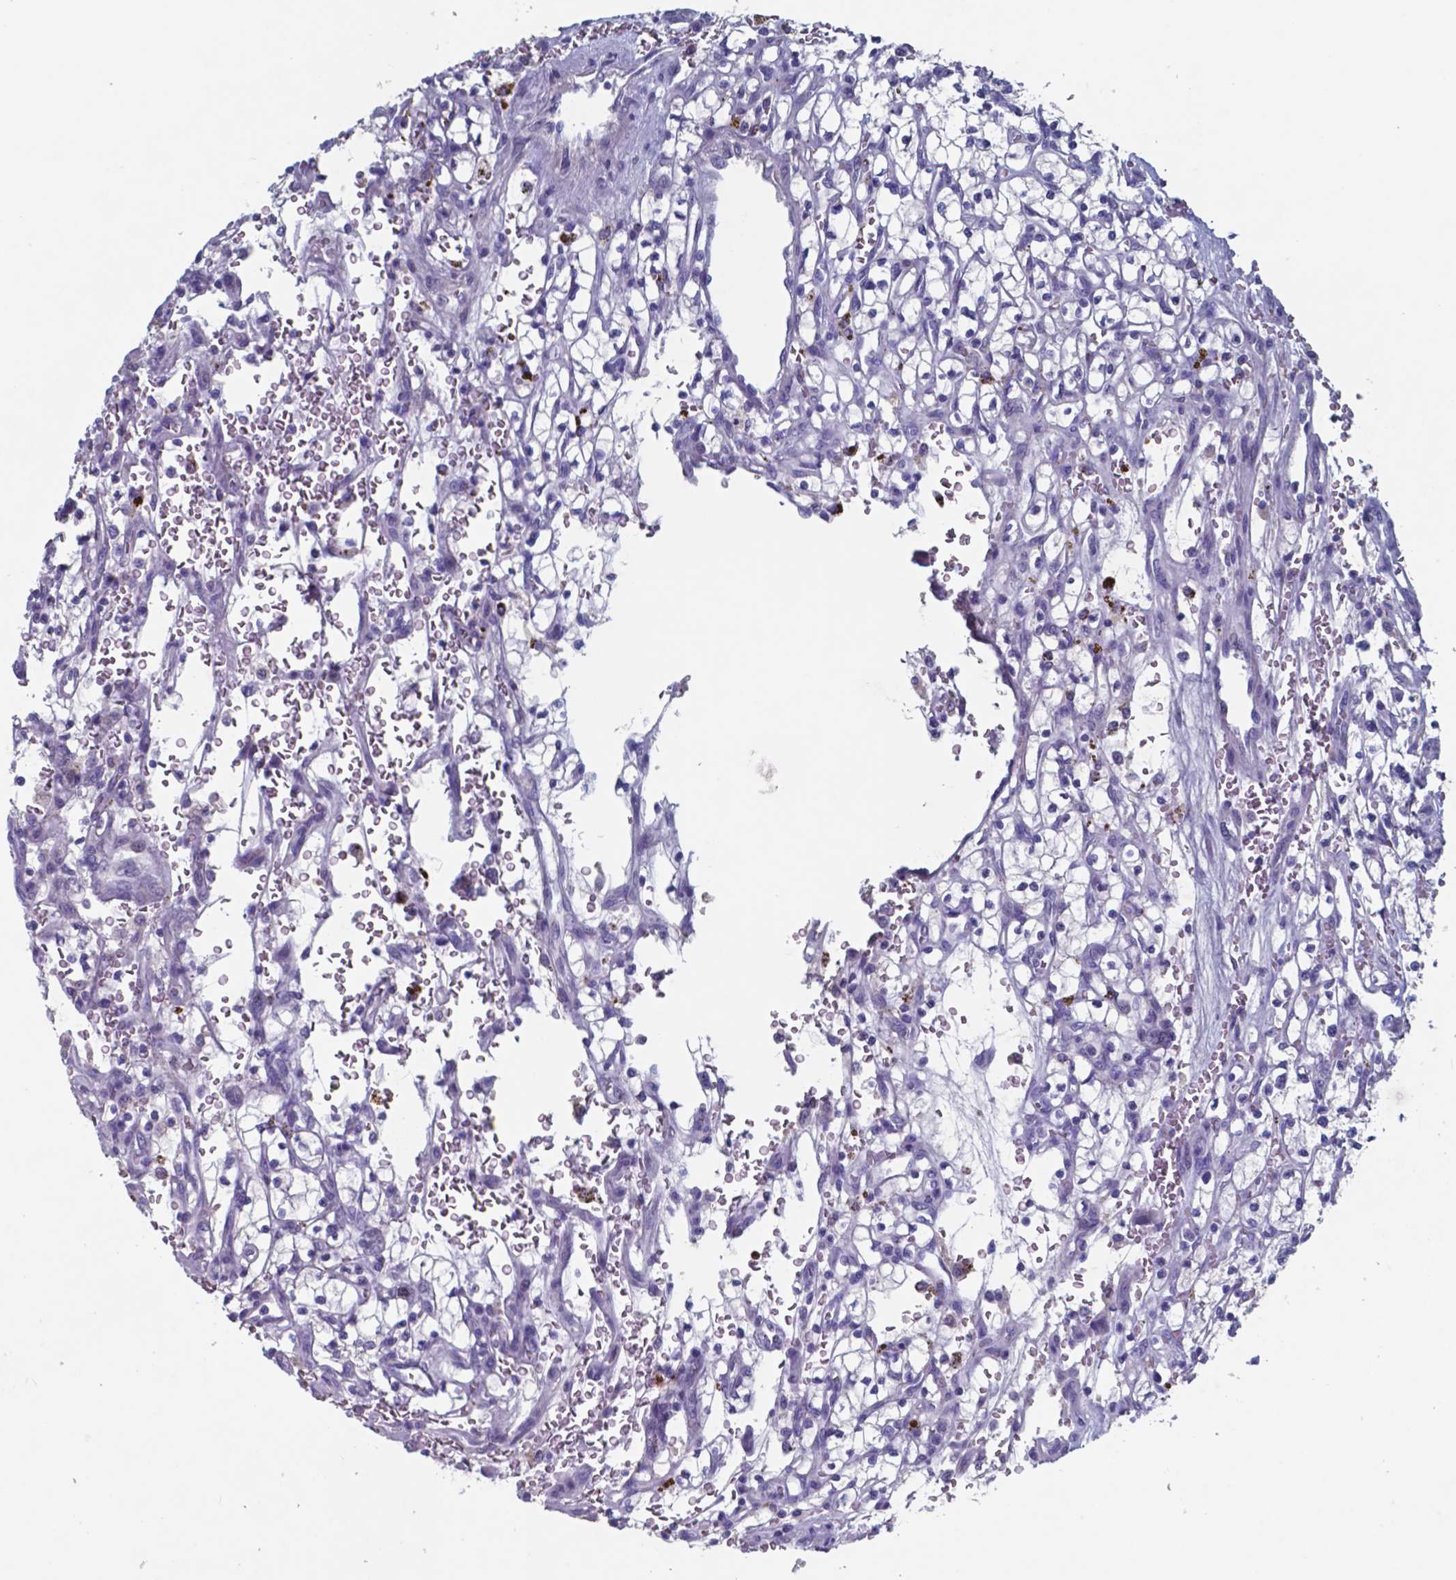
{"staining": {"intensity": "negative", "quantity": "none", "location": "none"}, "tissue": "renal cancer", "cell_type": "Tumor cells", "image_type": "cancer", "snomed": [{"axis": "morphology", "description": "Adenocarcinoma, NOS"}, {"axis": "topography", "description": "Kidney"}], "caption": "This is a photomicrograph of IHC staining of renal cancer (adenocarcinoma), which shows no positivity in tumor cells. Nuclei are stained in blue.", "gene": "TTR", "patient": {"sex": "female", "age": 64}}